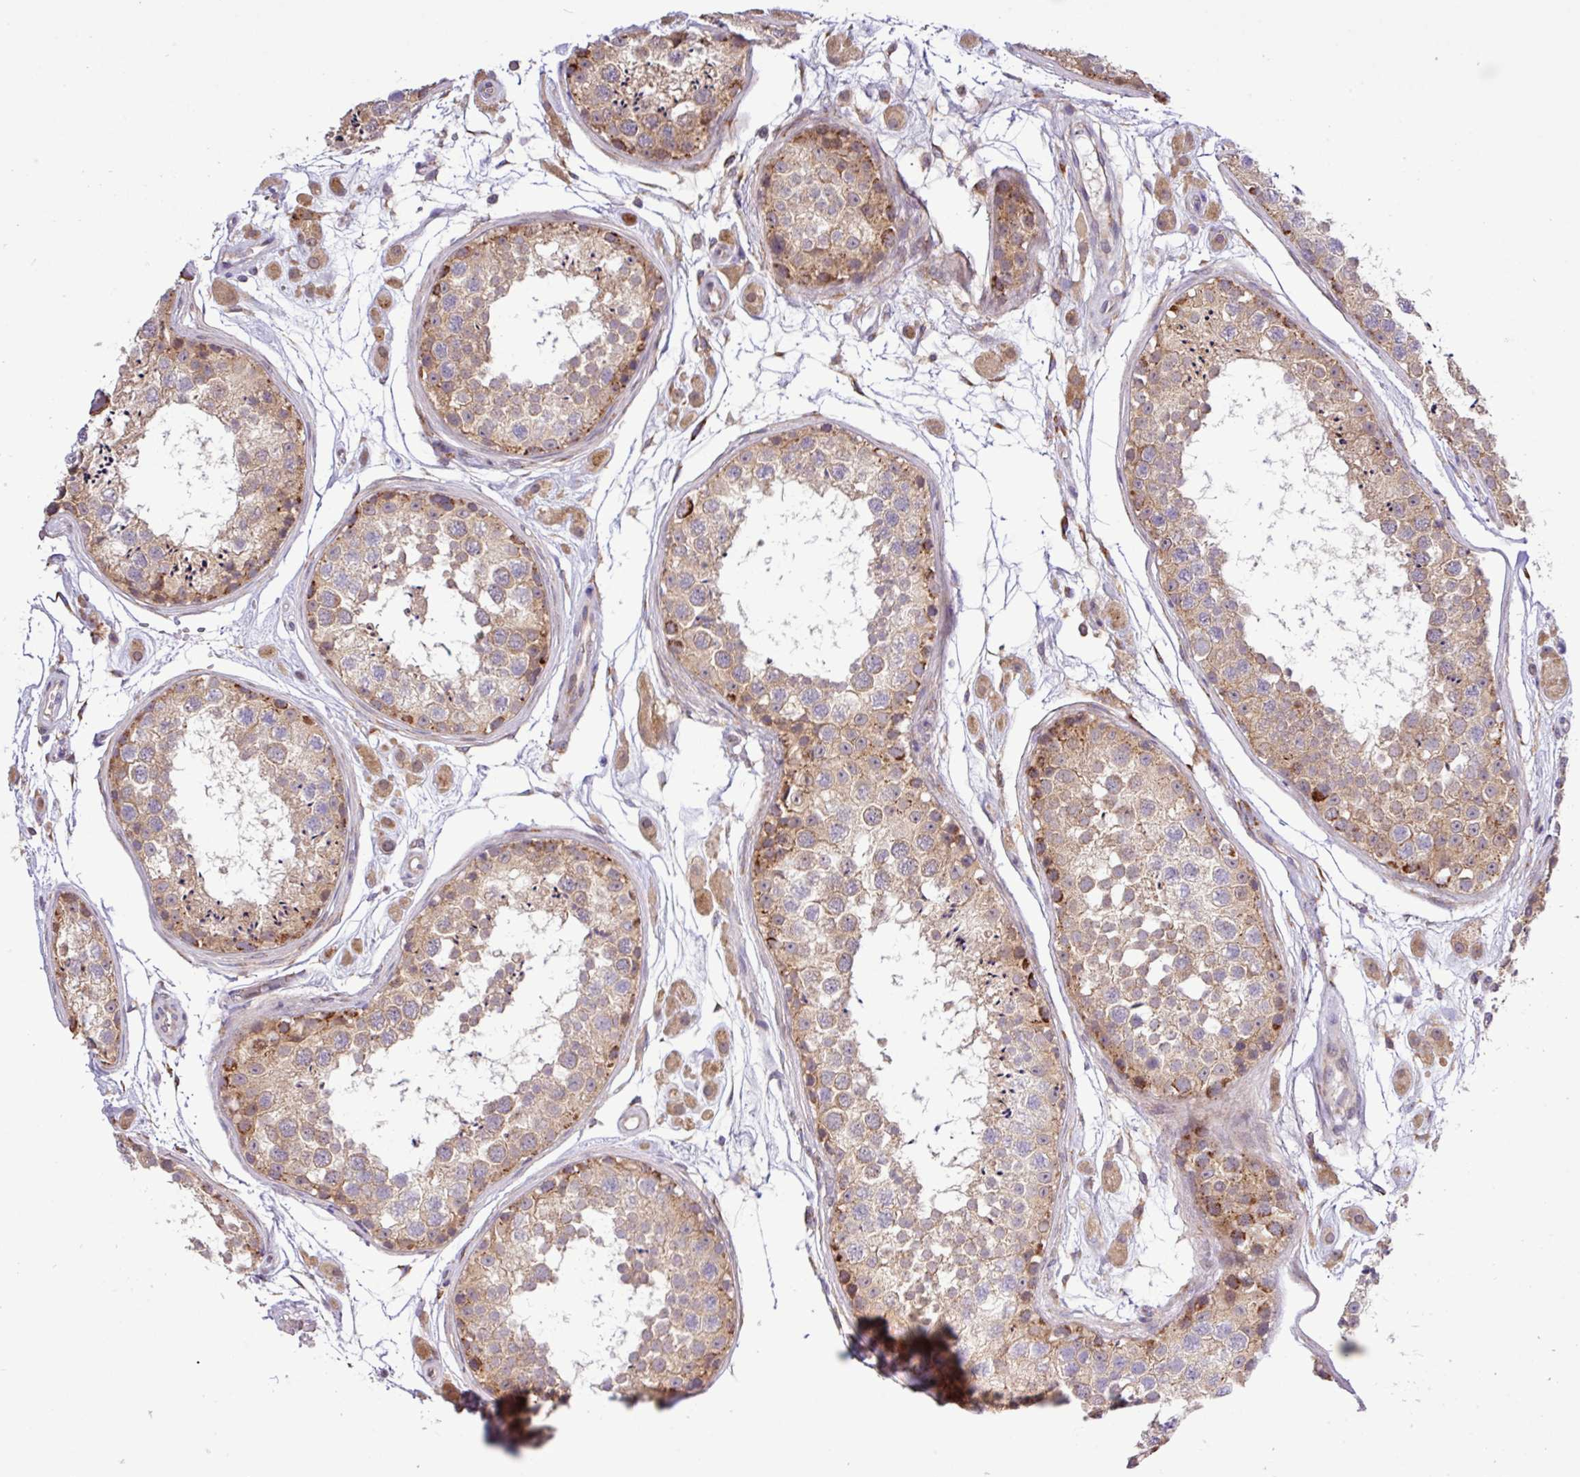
{"staining": {"intensity": "moderate", "quantity": "25%-75%", "location": "cytoplasmic/membranous"}, "tissue": "testis", "cell_type": "Cells in seminiferous ducts", "image_type": "normal", "snomed": [{"axis": "morphology", "description": "Normal tissue, NOS"}, {"axis": "topography", "description": "Testis"}], "caption": "Immunohistochemical staining of unremarkable testis reveals medium levels of moderate cytoplasmic/membranous staining in about 25%-75% of cells in seminiferous ducts.", "gene": "TM2D2", "patient": {"sex": "male", "age": 25}}